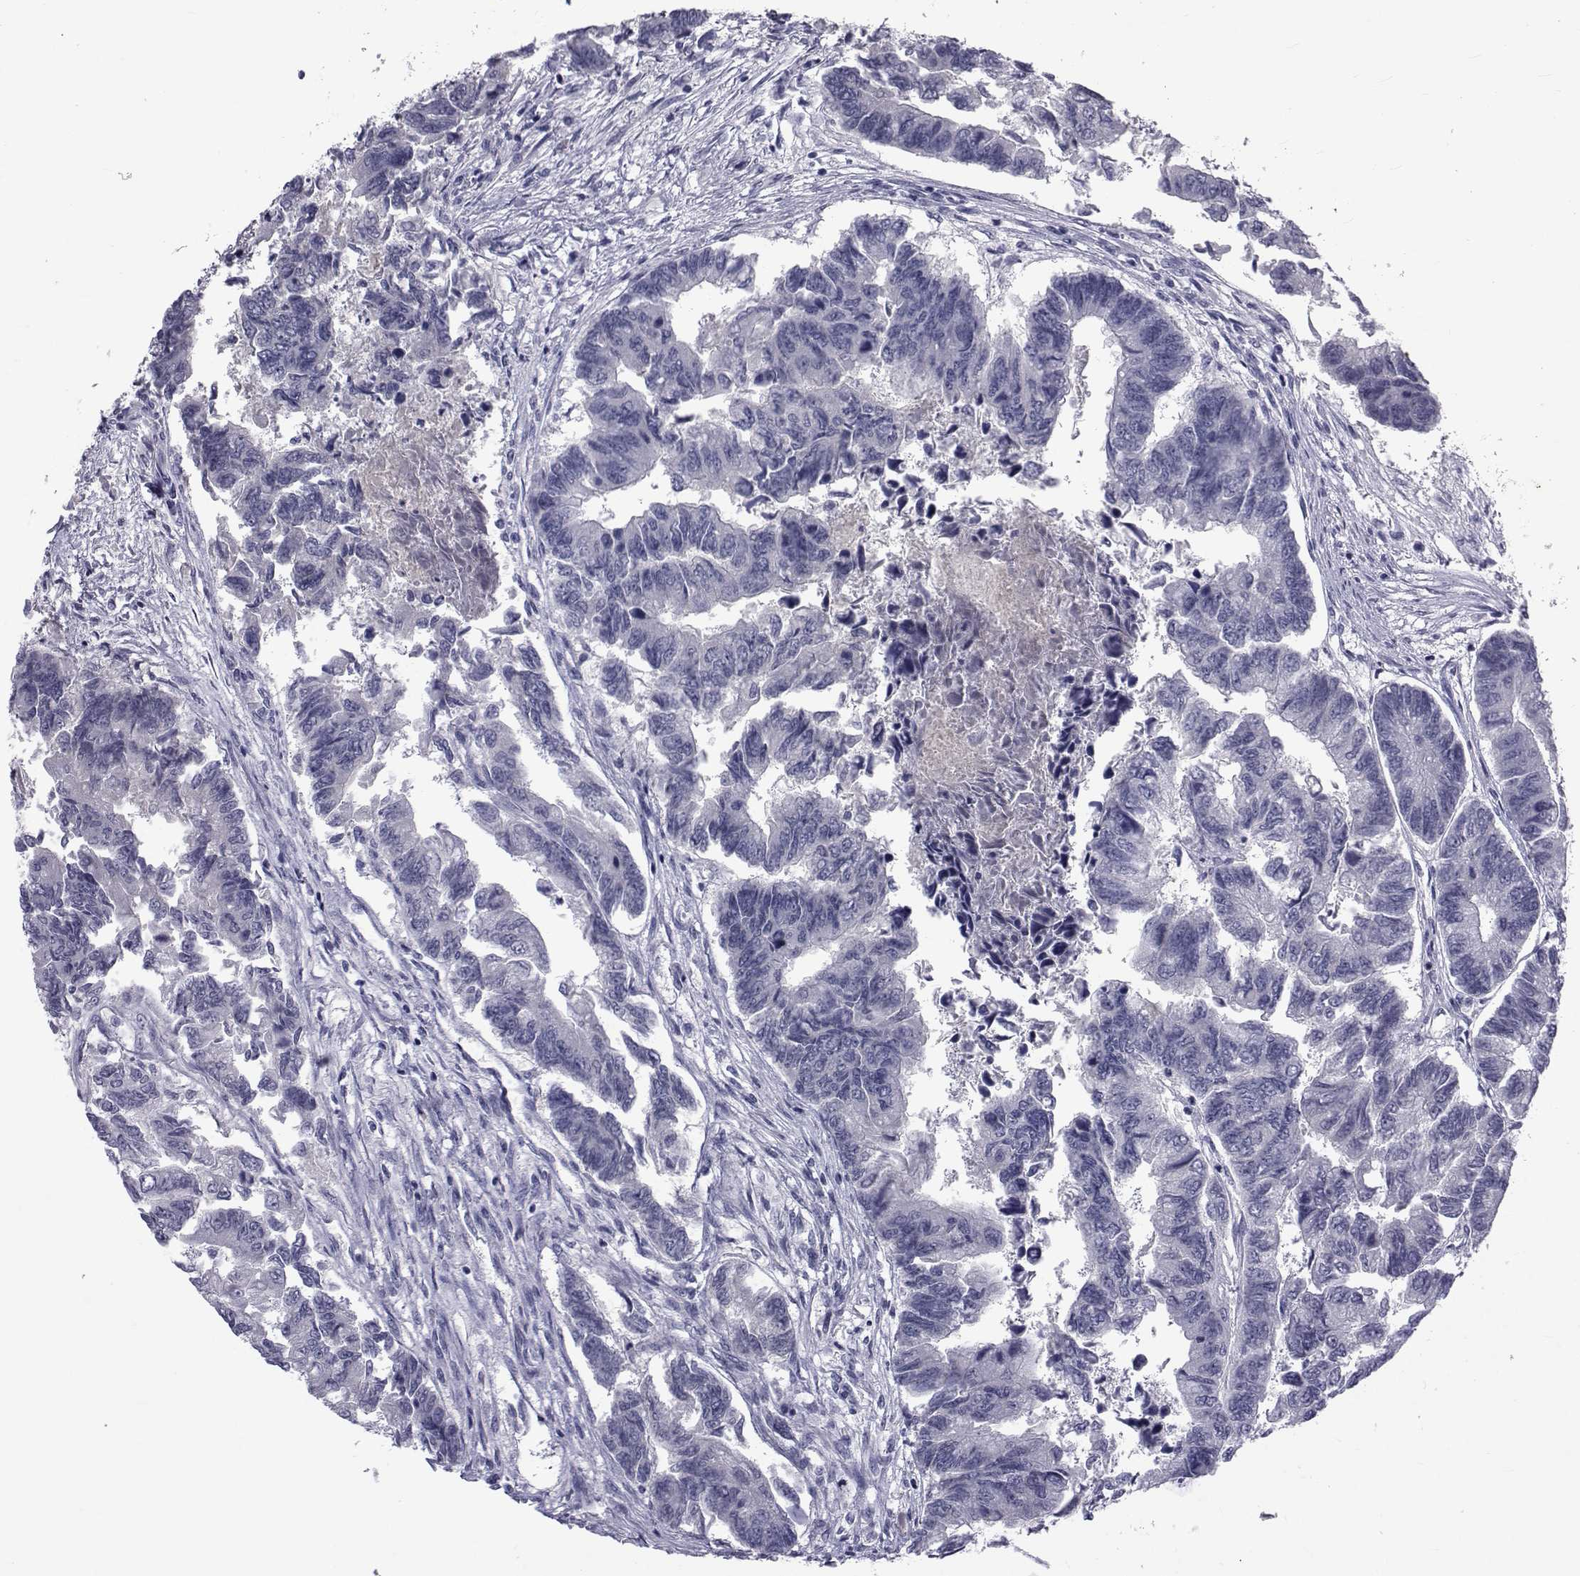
{"staining": {"intensity": "negative", "quantity": "none", "location": "none"}, "tissue": "colorectal cancer", "cell_type": "Tumor cells", "image_type": "cancer", "snomed": [{"axis": "morphology", "description": "Adenocarcinoma, NOS"}, {"axis": "topography", "description": "Colon"}], "caption": "This is an immunohistochemistry (IHC) image of human colorectal cancer (adenocarcinoma). There is no positivity in tumor cells.", "gene": "PAX2", "patient": {"sex": "female", "age": 65}}